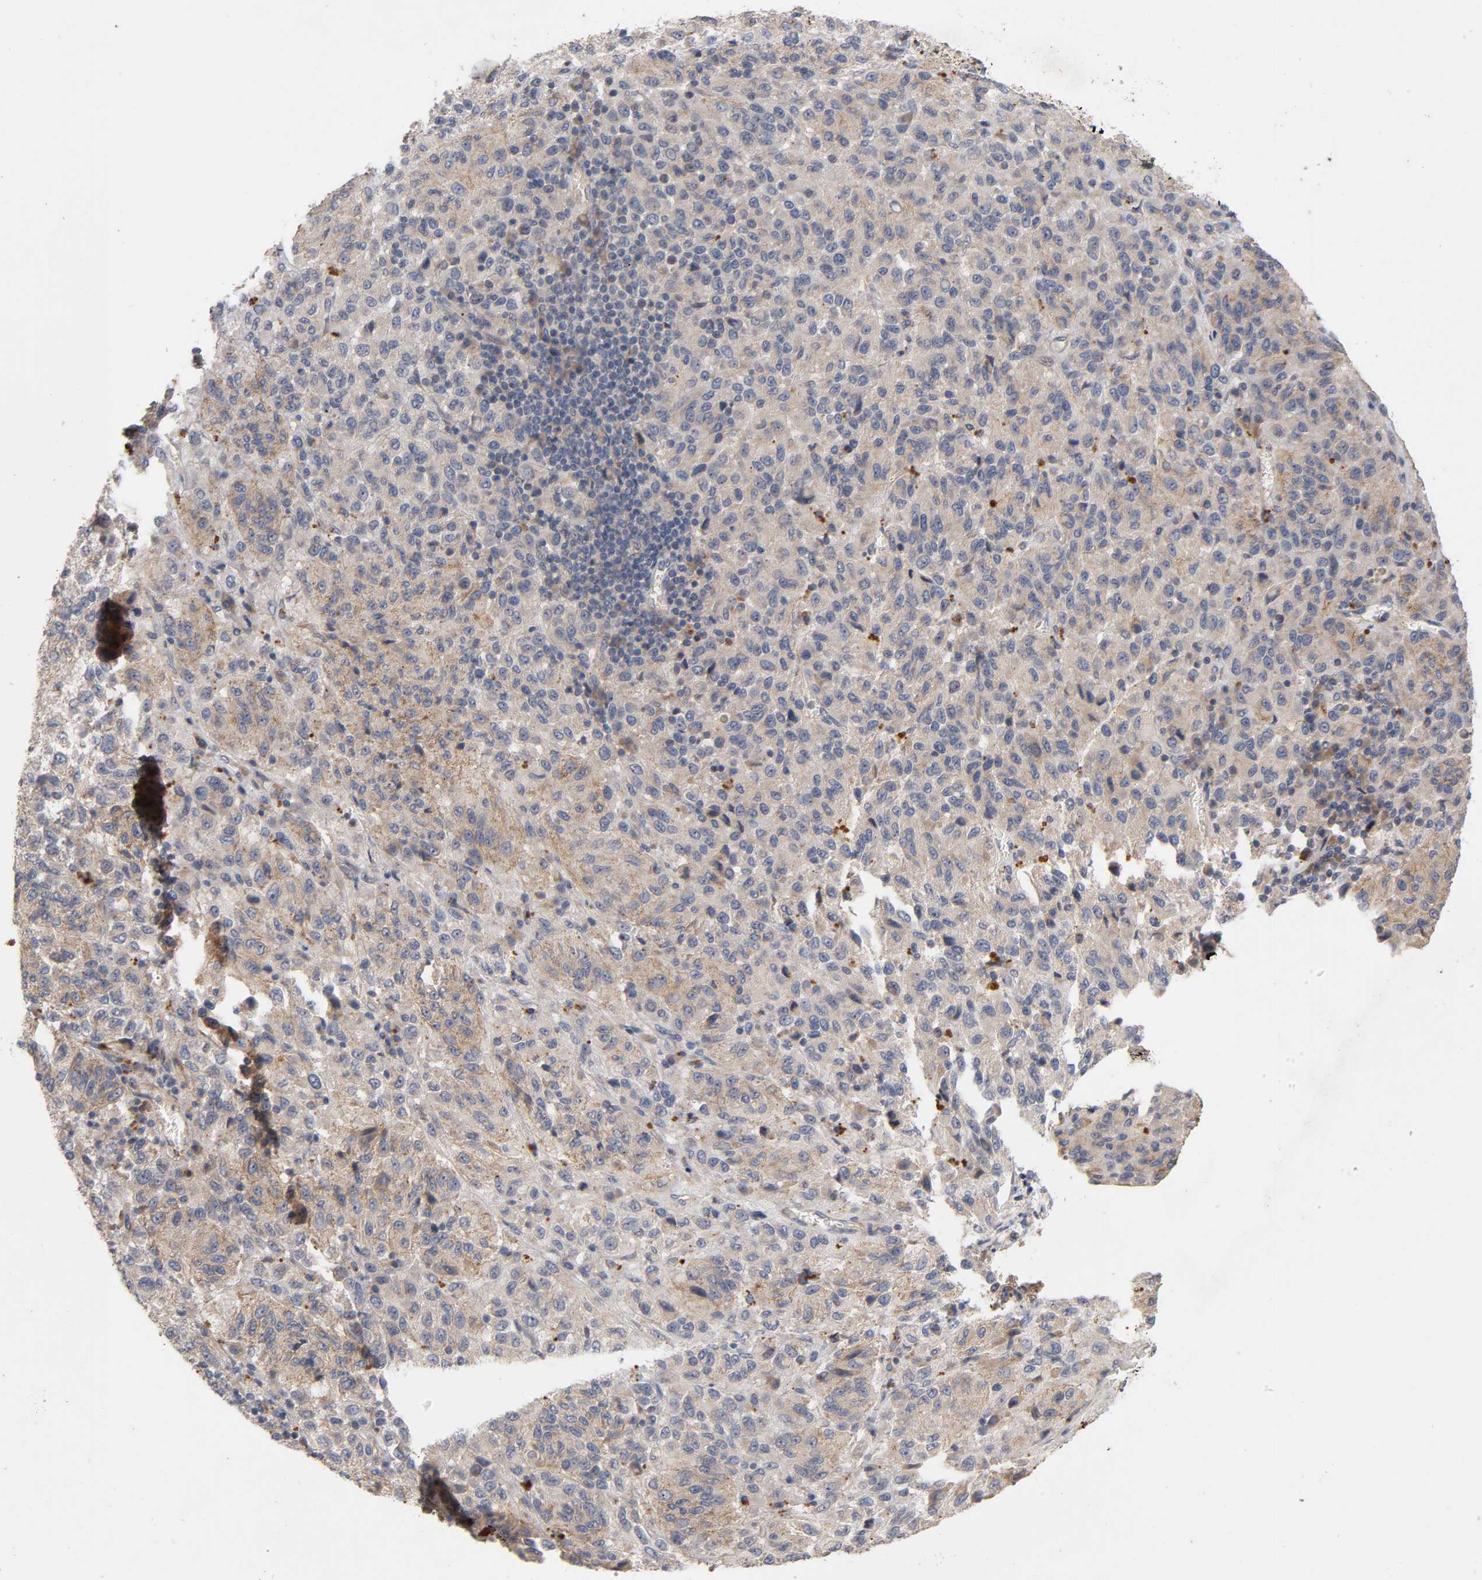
{"staining": {"intensity": "moderate", "quantity": ">75%", "location": "cytoplasmic/membranous"}, "tissue": "melanoma", "cell_type": "Tumor cells", "image_type": "cancer", "snomed": [{"axis": "morphology", "description": "Malignant melanoma, Metastatic site"}, {"axis": "topography", "description": "Lung"}], "caption": "Melanoma tissue displays moderate cytoplasmic/membranous positivity in approximately >75% of tumor cells, visualized by immunohistochemistry. Using DAB (3,3'-diaminobenzidine) (brown) and hematoxylin (blue) stains, captured at high magnification using brightfield microscopy.", "gene": "PDZD11", "patient": {"sex": "male", "age": 64}}